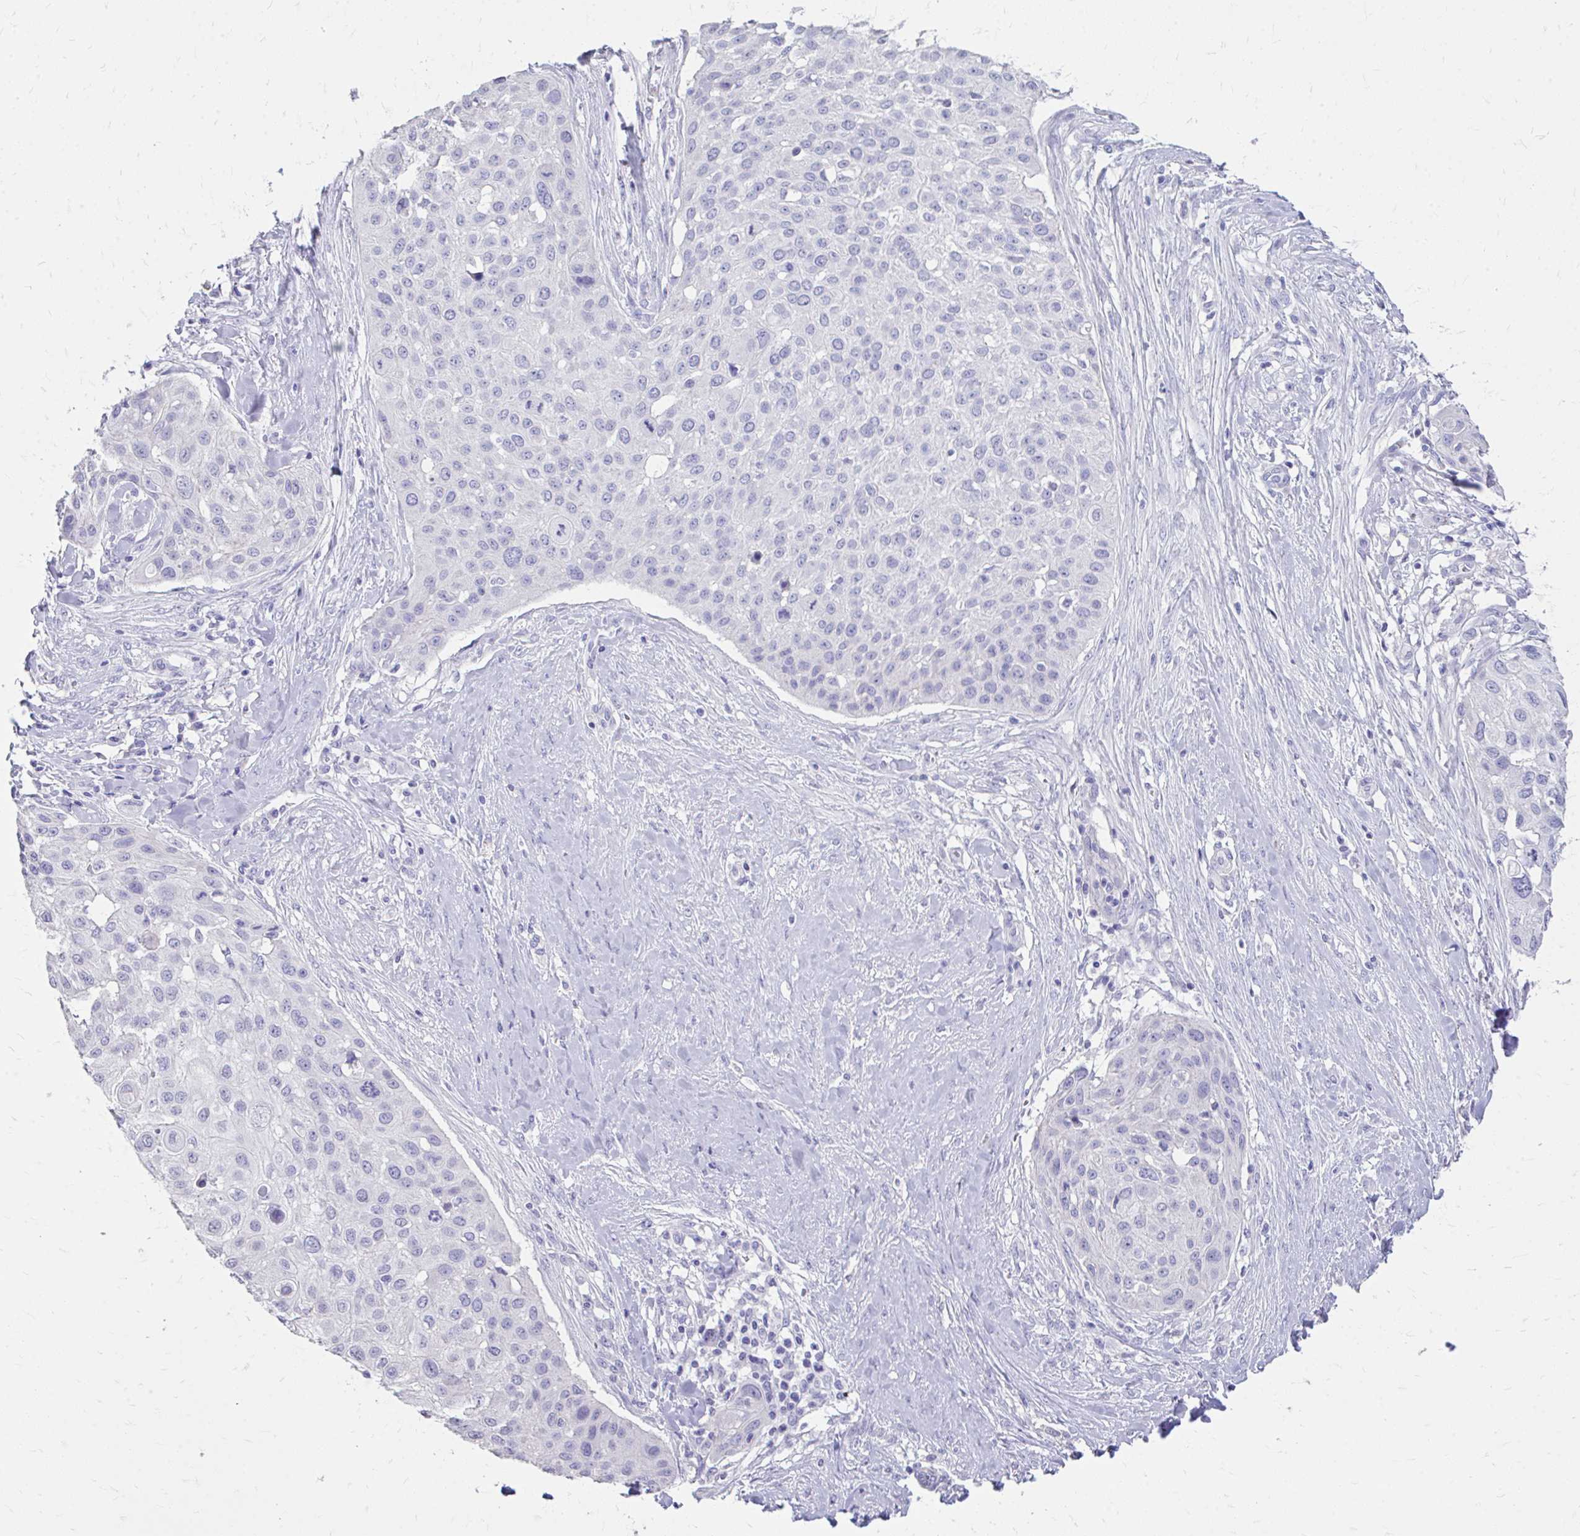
{"staining": {"intensity": "negative", "quantity": "none", "location": "none"}, "tissue": "skin cancer", "cell_type": "Tumor cells", "image_type": "cancer", "snomed": [{"axis": "morphology", "description": "Squamous cell carcinoma, NOS"}, {"axis": "topography", "description": "Skin"}], "caption": "This is an immunohistochemistry histopathology image of skin cancer (squamous cell carcinoma). There is no positivity in tumor cells.", "gene": "CFH", "patient": {"sex": "female", "age": 87}}